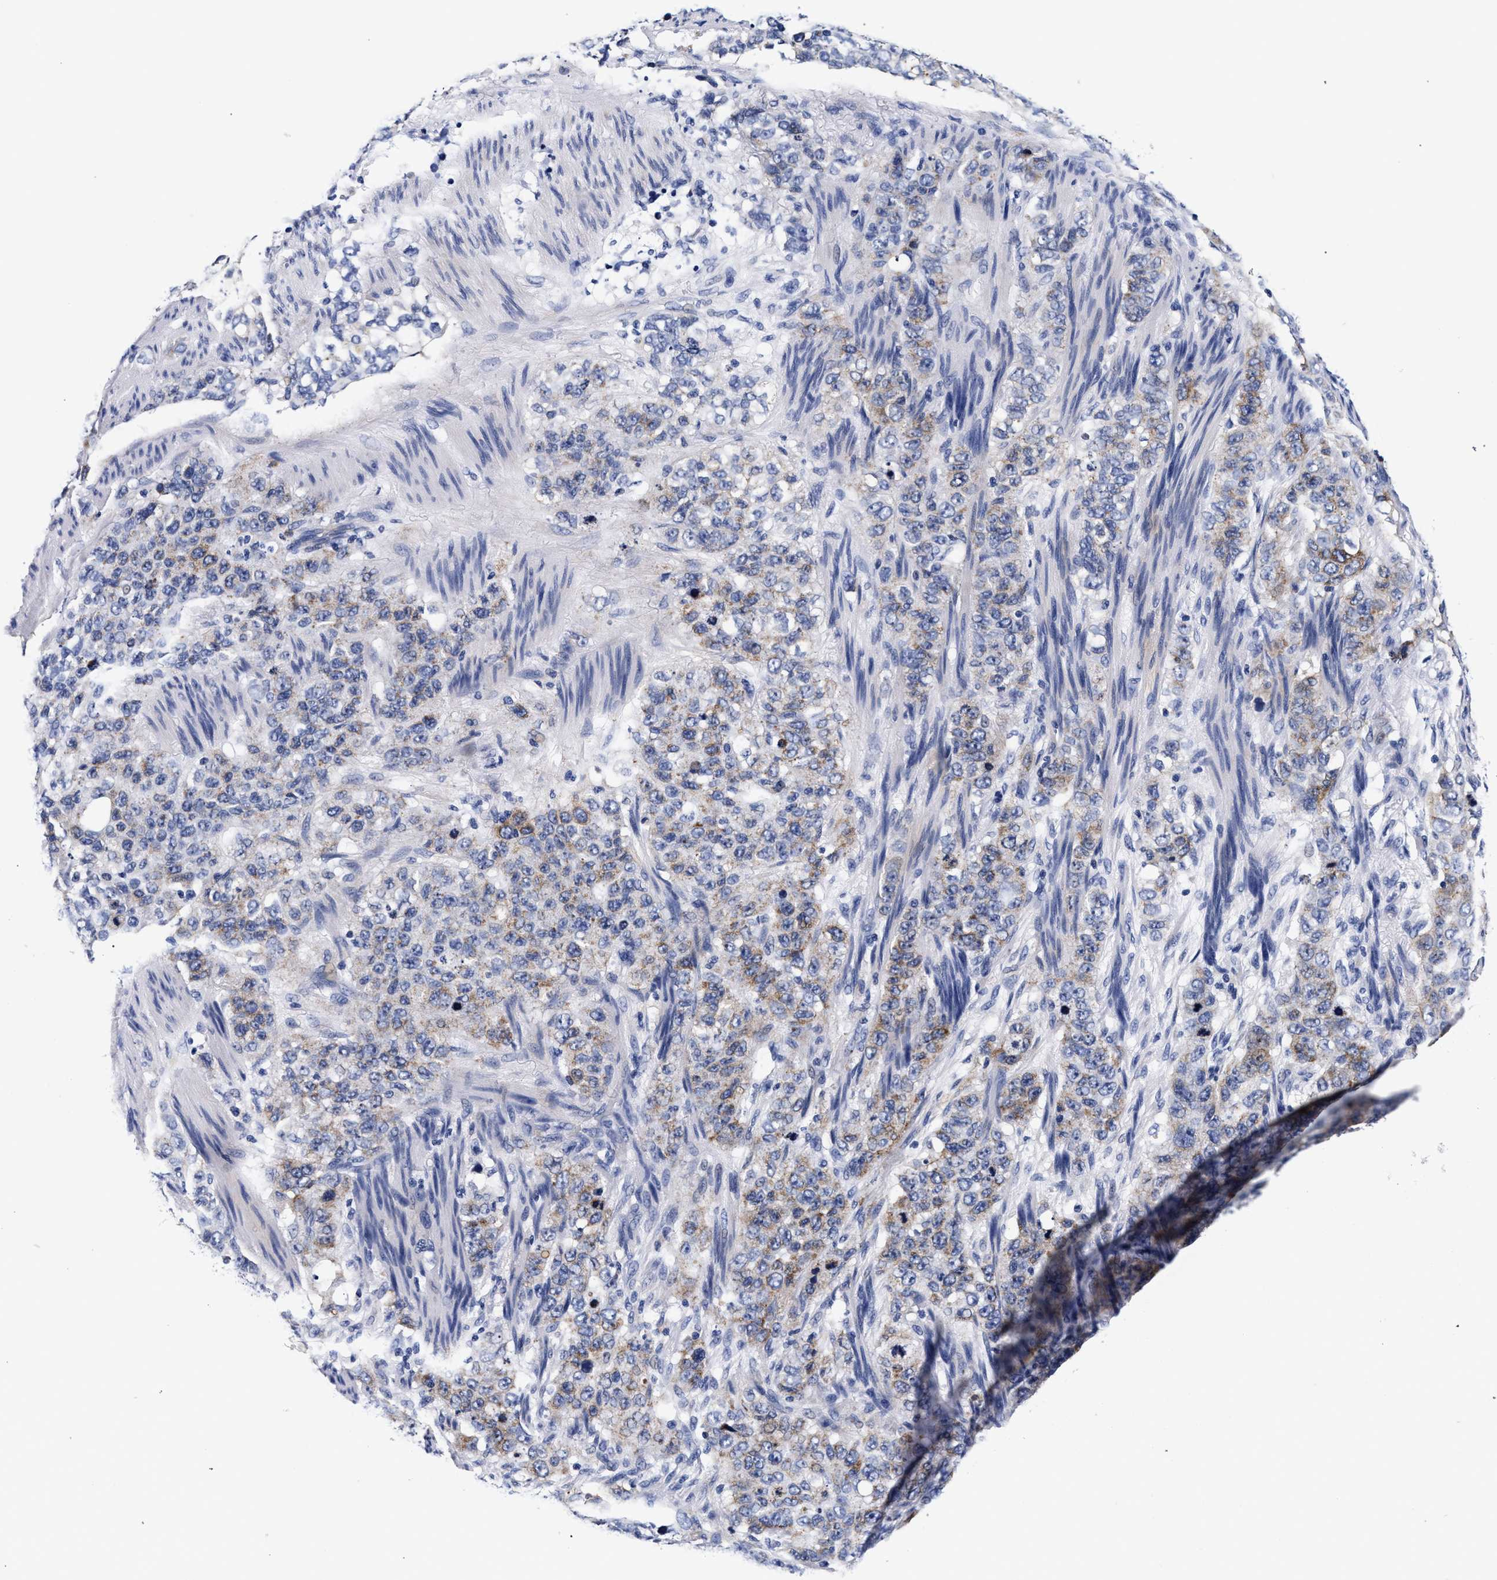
{"staining": {"intensity": "moderate", "quantity": "25%-75%", "location": "cytoplasmic/membranous"}, "tissue": "stomach cancer", "cell_type": "Tumor cells", "image_type": "cancer", "snomed": [{"axis": "morphology", "description": "Adenocarcinoma, NOS"}, {"axis": "topography", "description": "Stomach"}], "caption": "Immunohistochemical staining of stomach adenocarcinoma displays medium levels of moderate cytoplasmic/membranous staining in approximately 25%-75% of tumor cells.", "gene": "RAB3B", "patient": {"sex": "male", "age": 48}}